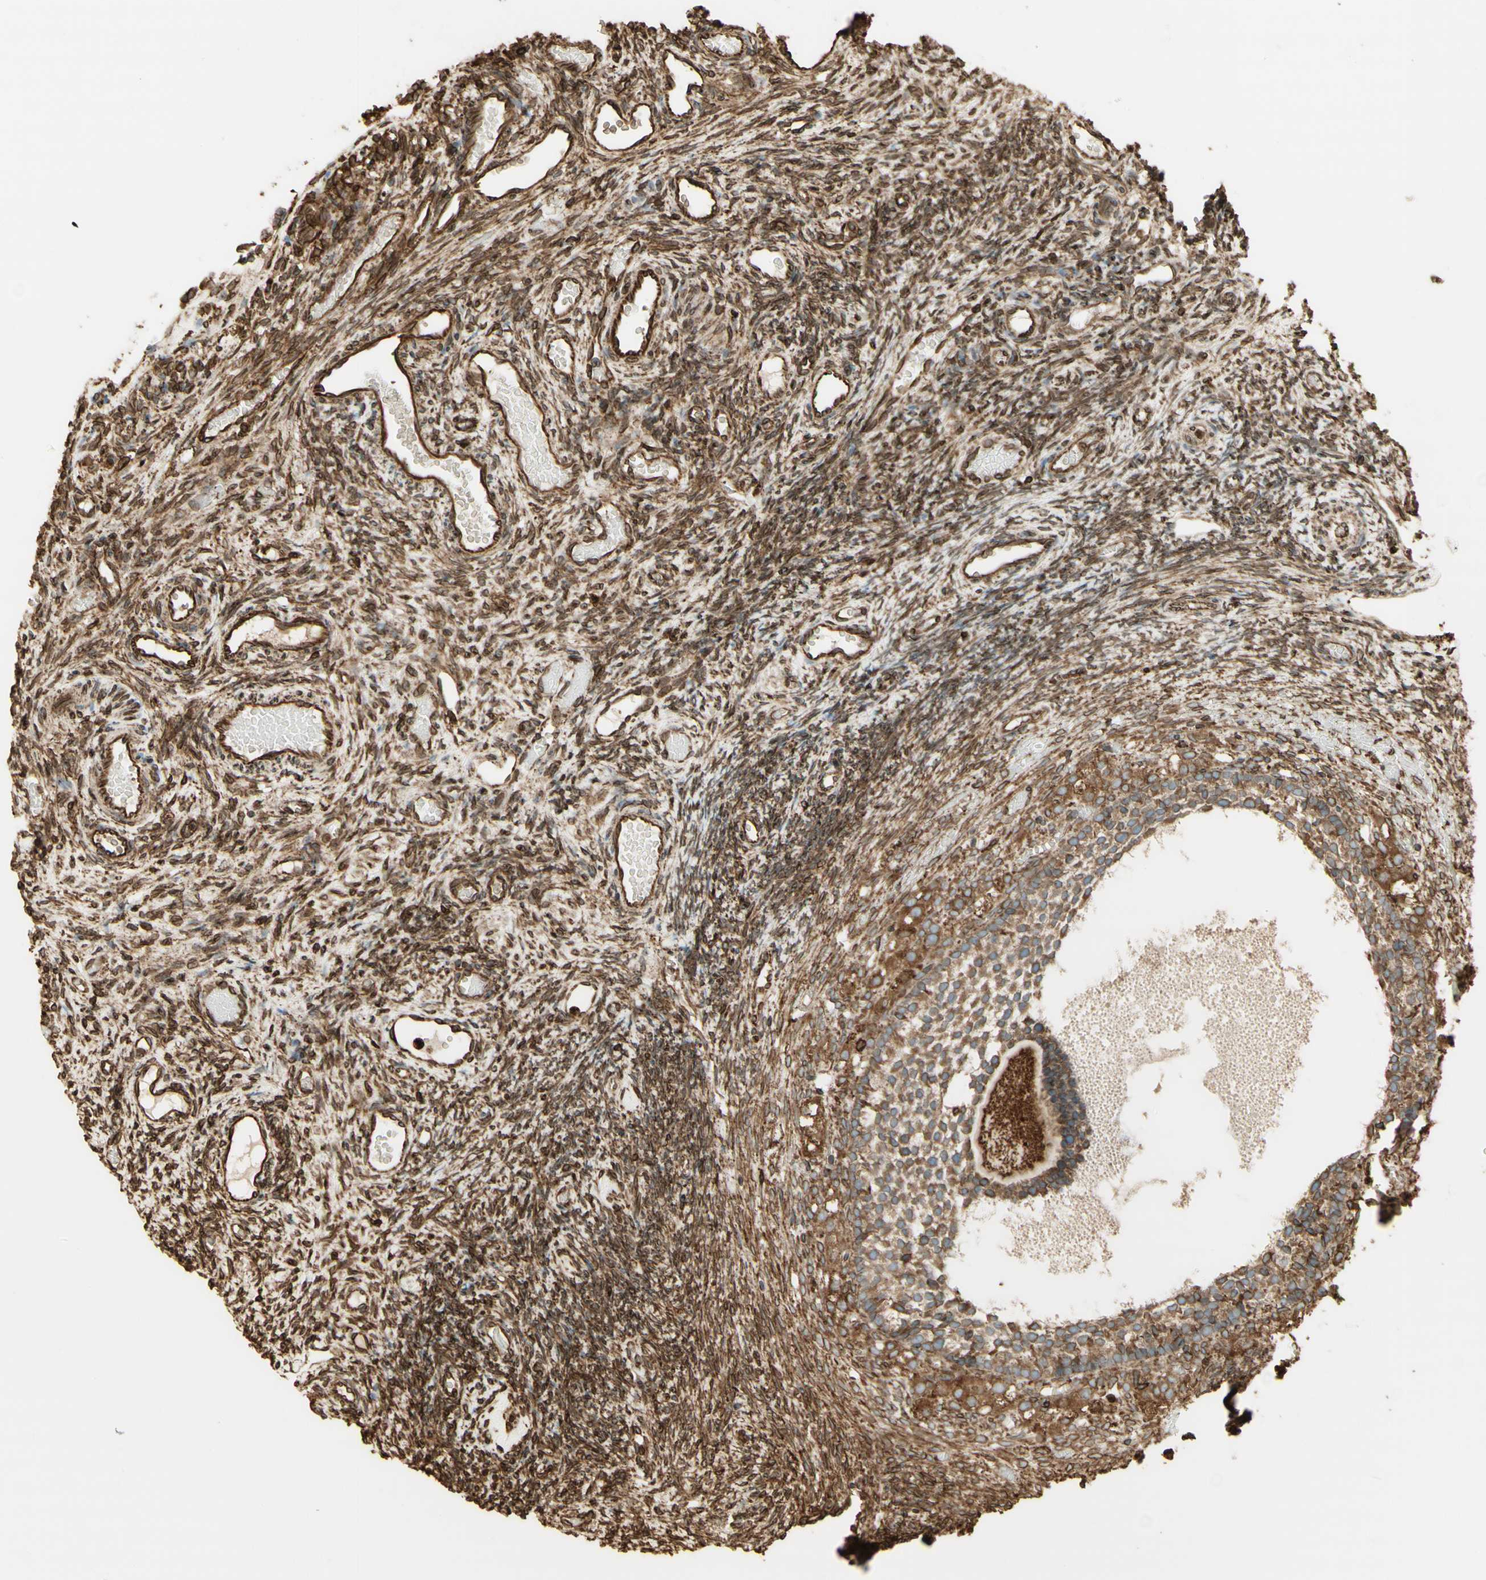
{"staining": {"intensity": "moderate", "quantity": ">75%", "location": "cytoplasmic/membranous"}, "tissue": "ovary", "cell_type": "Ovarian stroma cells", "image_type": "normal", "snomed": [{"axis": "morphology", "description": "Normal tissue, NOS"}, {"axis": "topography", "description": "Ovary"}], "caption": "Ovary was stained to show a protein in brown. There is medium levels of moderate cytoplasmic/membranous positivity in about >75% of ovarian stroma cells.", "gene": "CANX", "patient": {"sex": "female", "age": 35}}